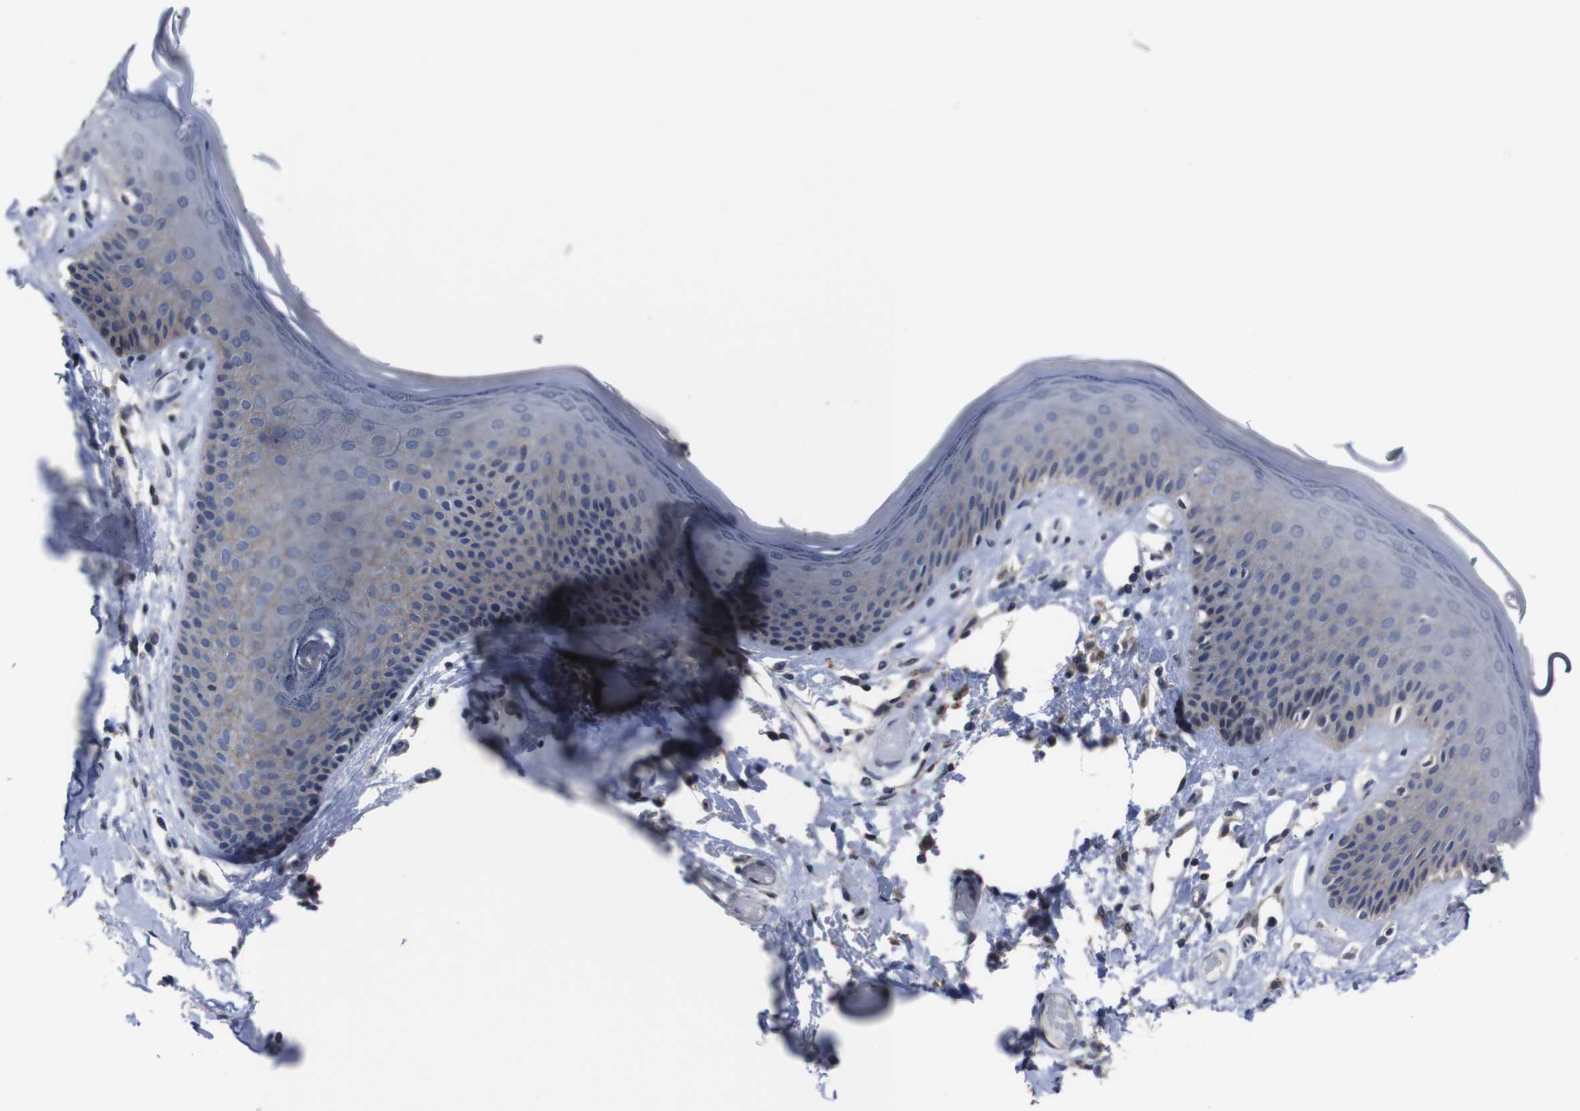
{"staining": {"intensity": "weak", "quantity": "25%-75%", "location": "cytoplasmic/membranous"}, "tissue": "skin", "cell_type": "Epidermal cells", "image_type": "normal", "snomed": [{"axis": "morphology", "description": "Normal tissue, NOS"}, {"axis": "topography", "description": "Vulva"}], "caption": "Protein staining shows weak cytoplasmic/membranous positivity in approximately 25%-75% of epidermal cells in unremarkable skin.", "gene": "SEMA4B", "patient": {"sex": "female", "age": 73}}